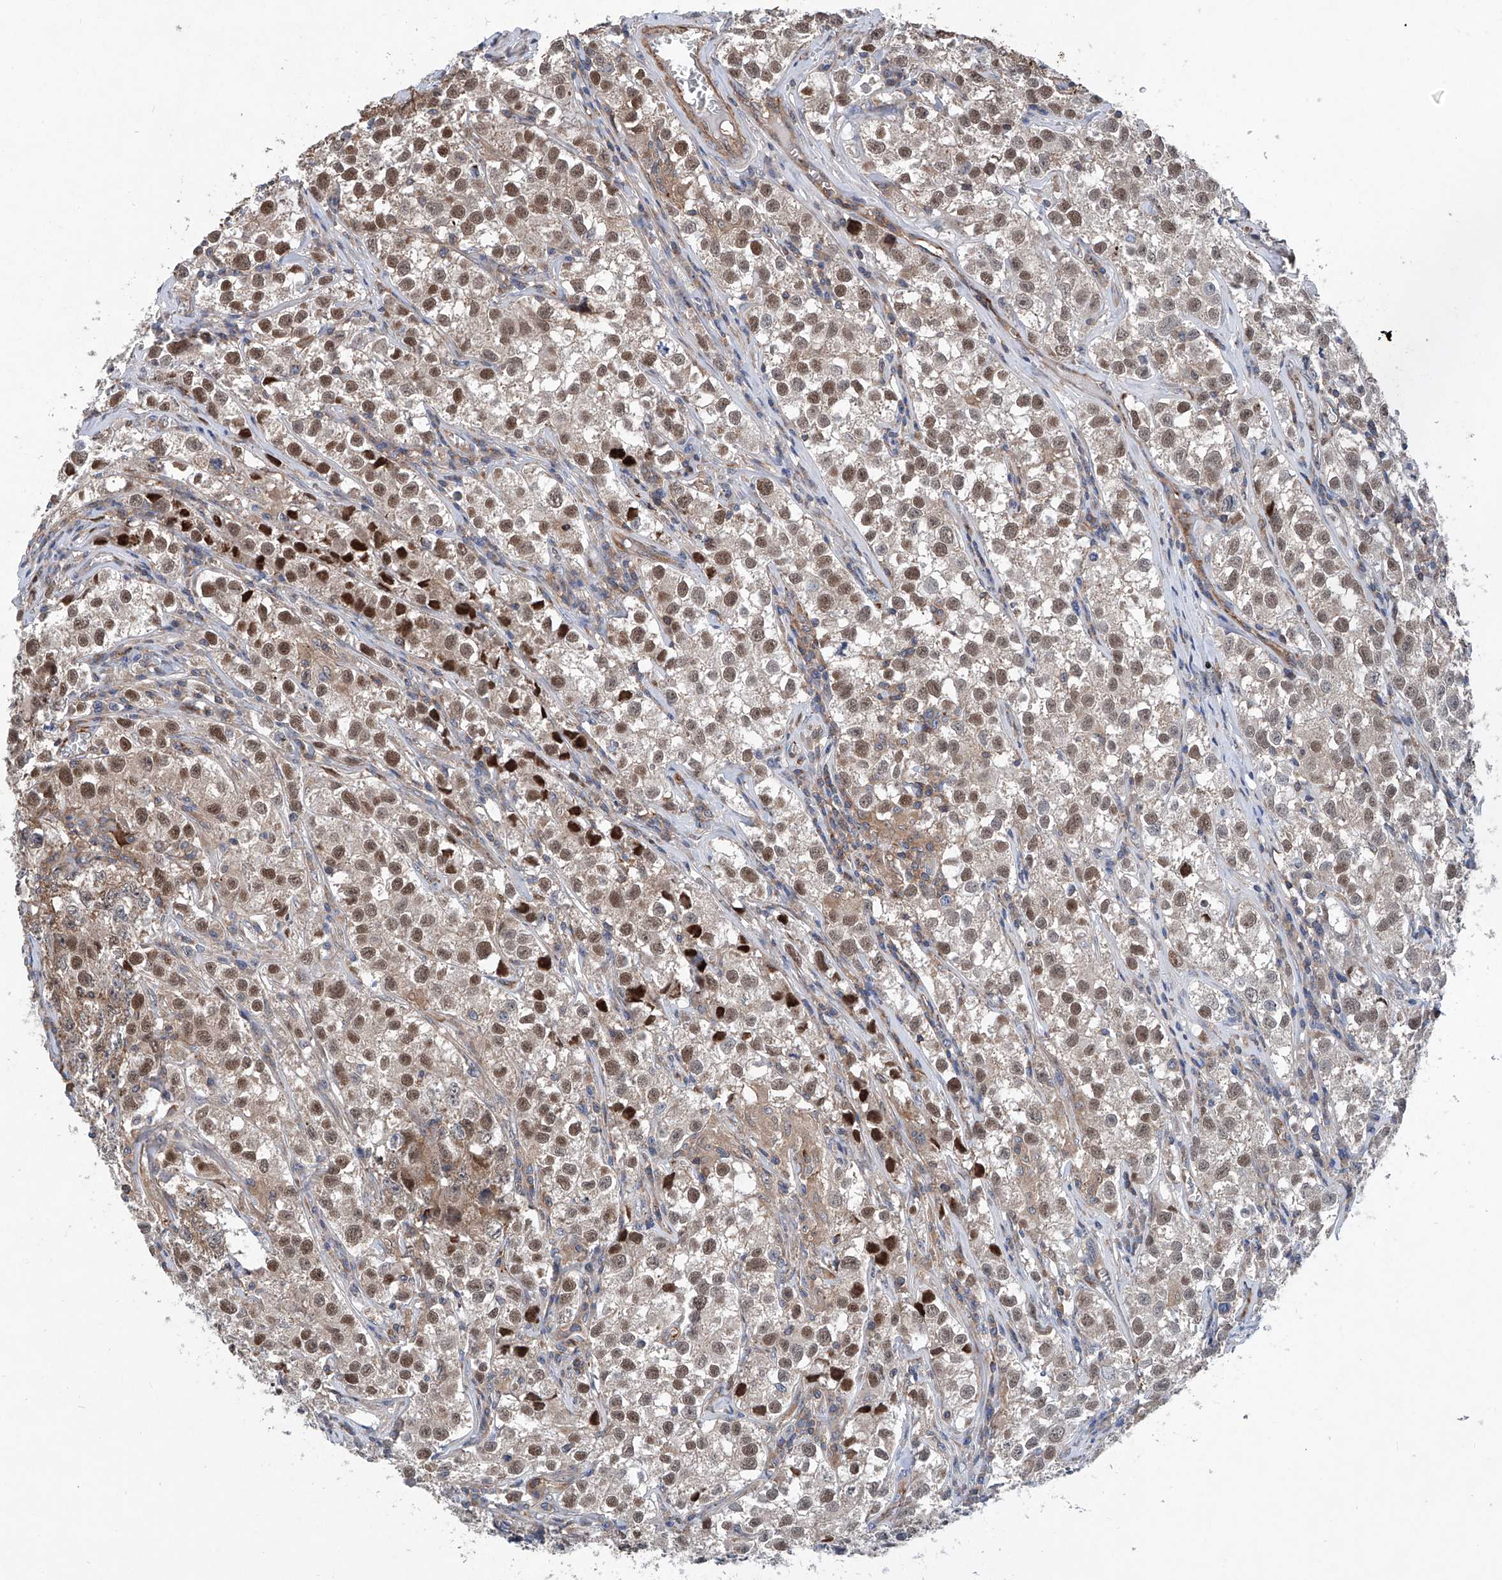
{"staining": {"intensity": "moderate", "quantity": ">75%", "location": "cytoplasmic/membranous,nuclear"}, "tissue": "testis cancer", "cell_type": "Tumor cells", "image_type": "cancer", "snomed": [{"axis": "morphology", "description": "Seminoma, NOS"}, {"axis": "morphology", "description": "Carcinoma, Embryonal, NOS"}, {"axis": "topography", "description": "Testis"}], "caption": "Testis cancer stained for a protein (brown) shows moderate cytoplasmic/membranous and nuclear positive positivity in approximately >75% of tumor cells.", "gene": "NT5C3A", "patient": {"sex": "male", "age": 43}}